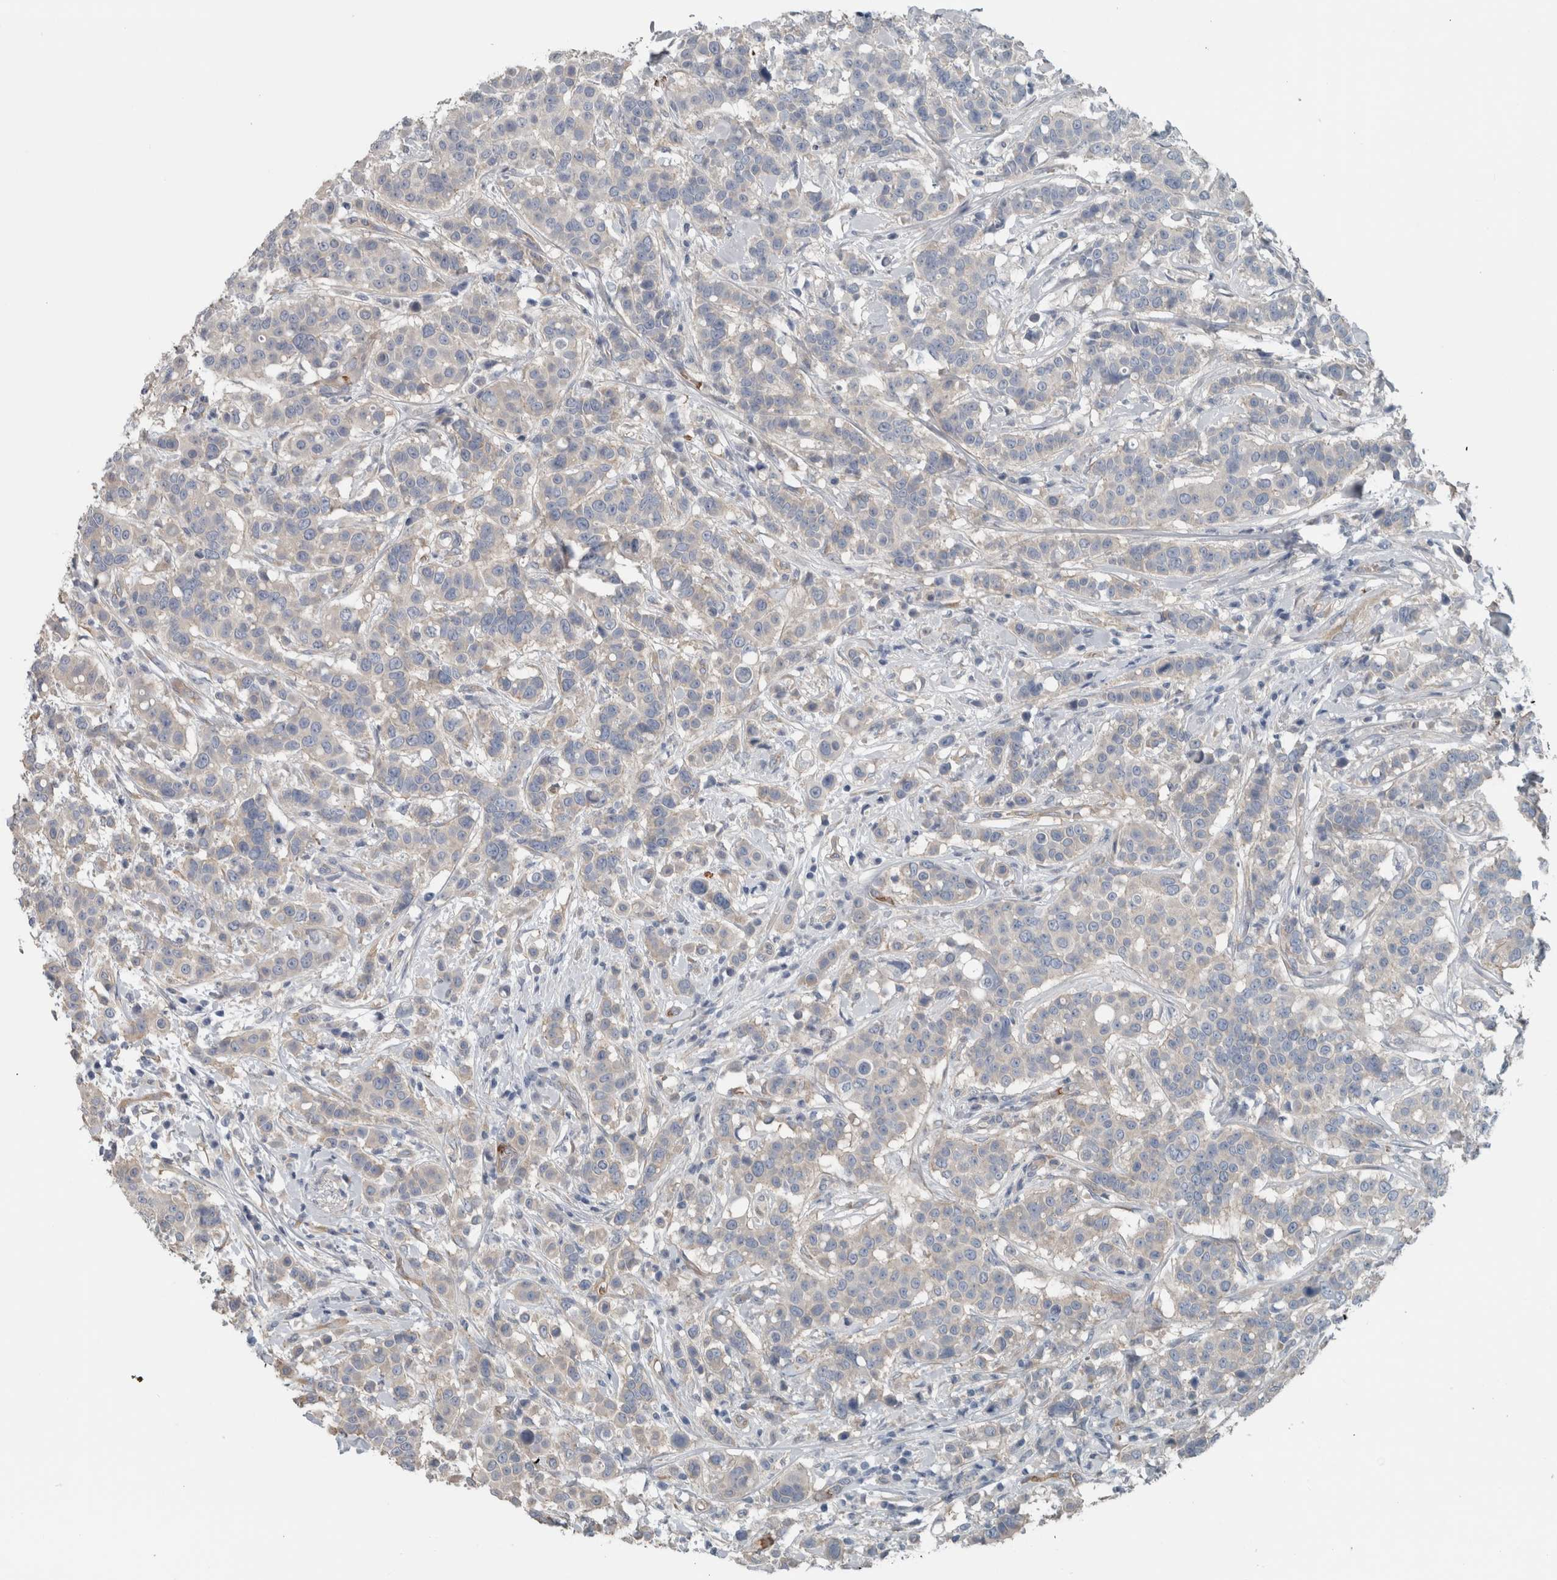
{"staining": {"intensity": "negative", "quantity": "none", "location": "none"}, "tissue": "breast cancer", "cell_type": "Tumor cells", "image_type": "cancer", "snomed": [{"axis": "morphology", "description": "Duct carcinoma"}, {"axis": "topography", "description": "Breast"}], "caption": "This image is of intraductal carcinoma (breast) stained with immunohistochemistry (IHC) to label a protein in brown with the nuclei are counter-stained blue. There is no positivity in tumor cells. (Stains: DAB (3,3'-diaminobenzidine) immunohistochemistry with hematoxylin counter stain, Microscopy: brightfield microscopy at high magnification).", "gene": "SH3GL2", "patient": {"sex": "female", "age": 27}}